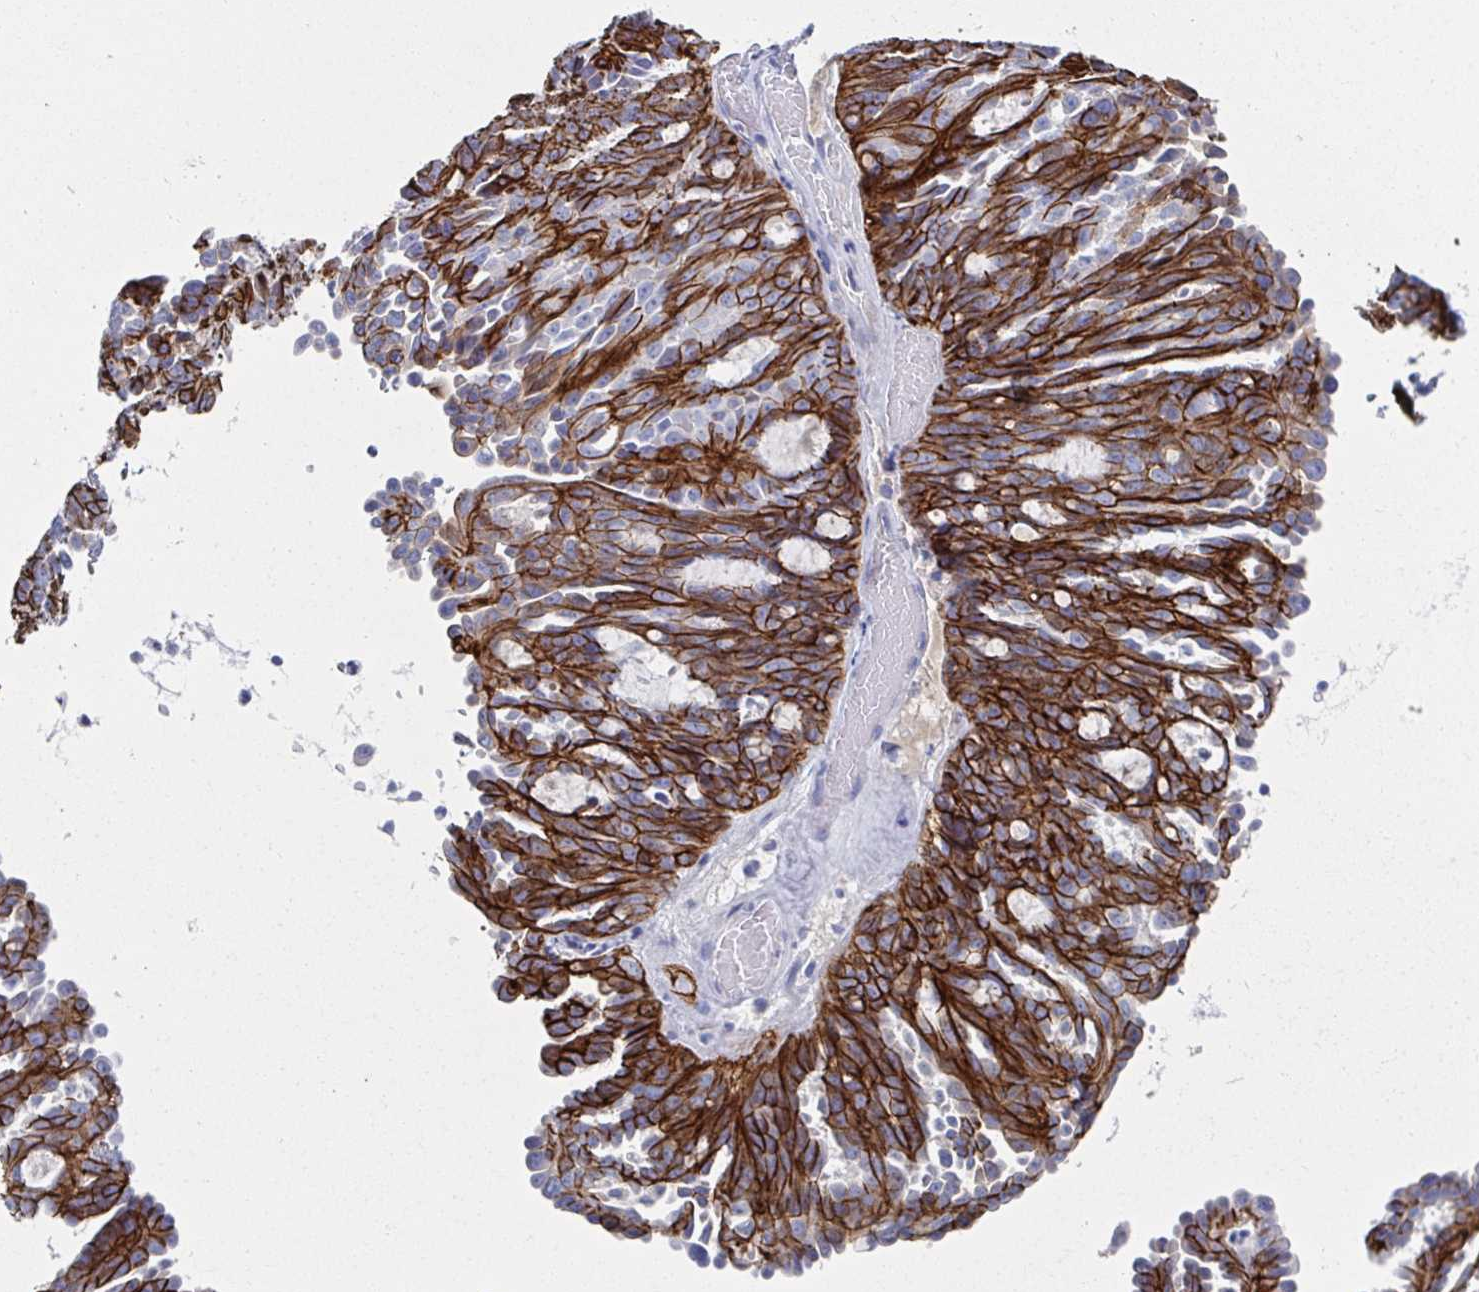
{"staining": {"intensity": "strong", "quantity": "25%-75%", "location": "cytoplasmic/membranous"}, "tissue": "ovarian cancer", "cell_type": "Tumor cells", "image_type": "cancer", "snomed": [{"axis": "morphology", "description": "Cystadenocarcinoma, serous, NOS"}, {"axis": "topography", "description": "Ovary"}], "caption": "Immunohistochemical staining of ovarian serous cystadenocarcinoma exhibits strong cytoplasmic/membranous protein positivity in approximately 25%-75% of tumor cells.", "gene": "CDH2", "patient": {"sex": "female", "age": 71}}